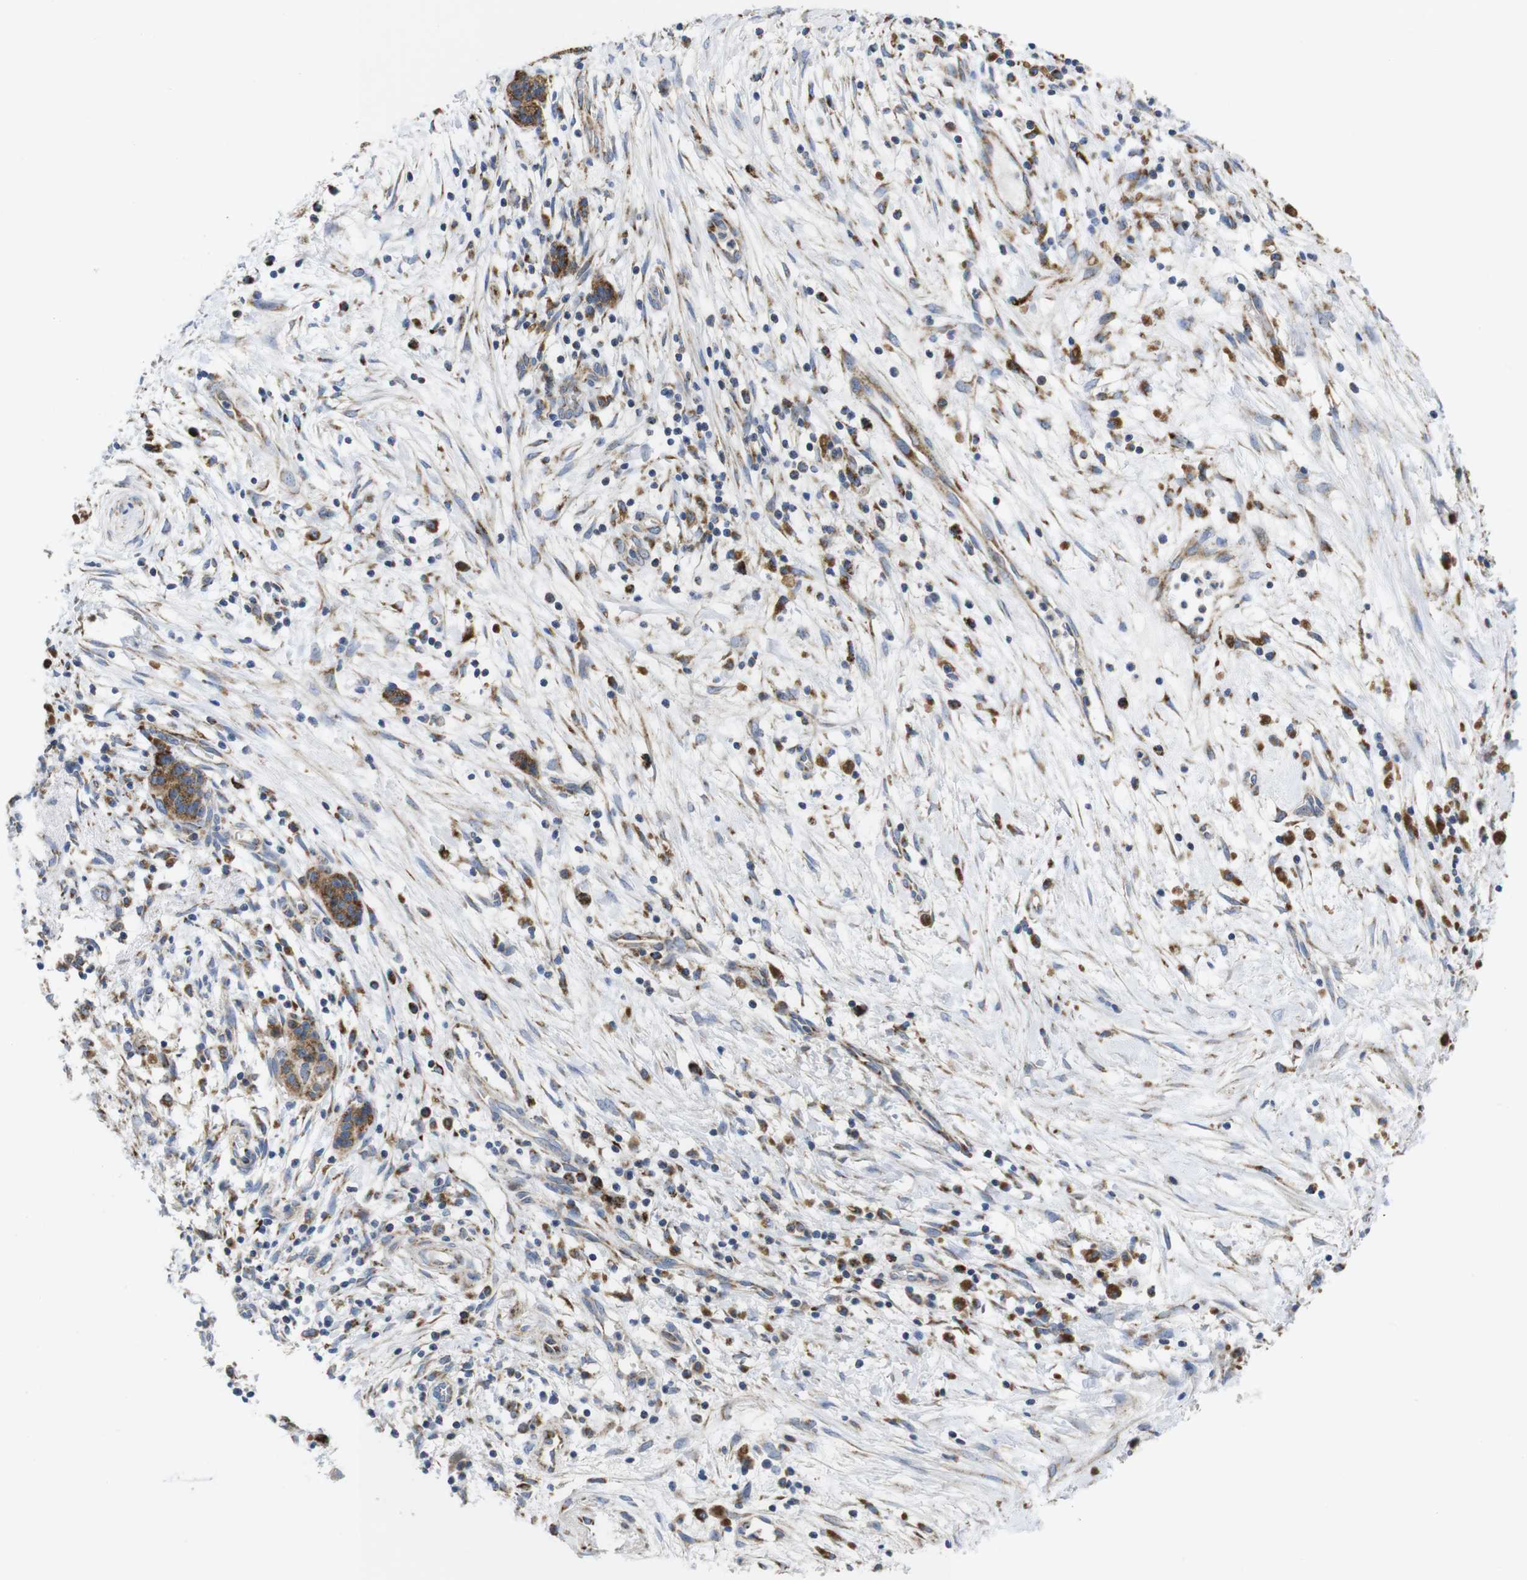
{"staining": {"intensity": "moderate", "quantity": ">75%", "location": "cytoplasmic/membranous"}, "tissue": "pancreatic cancer", "cell_type": "Tumor cells", "image_type": "cancer", "snomed": [{"axis": "morphology", "description": "Adenocarcinoma, NOS"}, {"axis": "topography", "description": "Pancreas"}], "caption": "High-power microscopy captured an immunohistochemistry photomicrograph of adenocarcinoma (pancreatic), revealing moderate cytoplasmic/membranous expression in about >75% of tumor cells.", "gene": "TMEM192", "patient": {"sex": "female", "age": 75}}